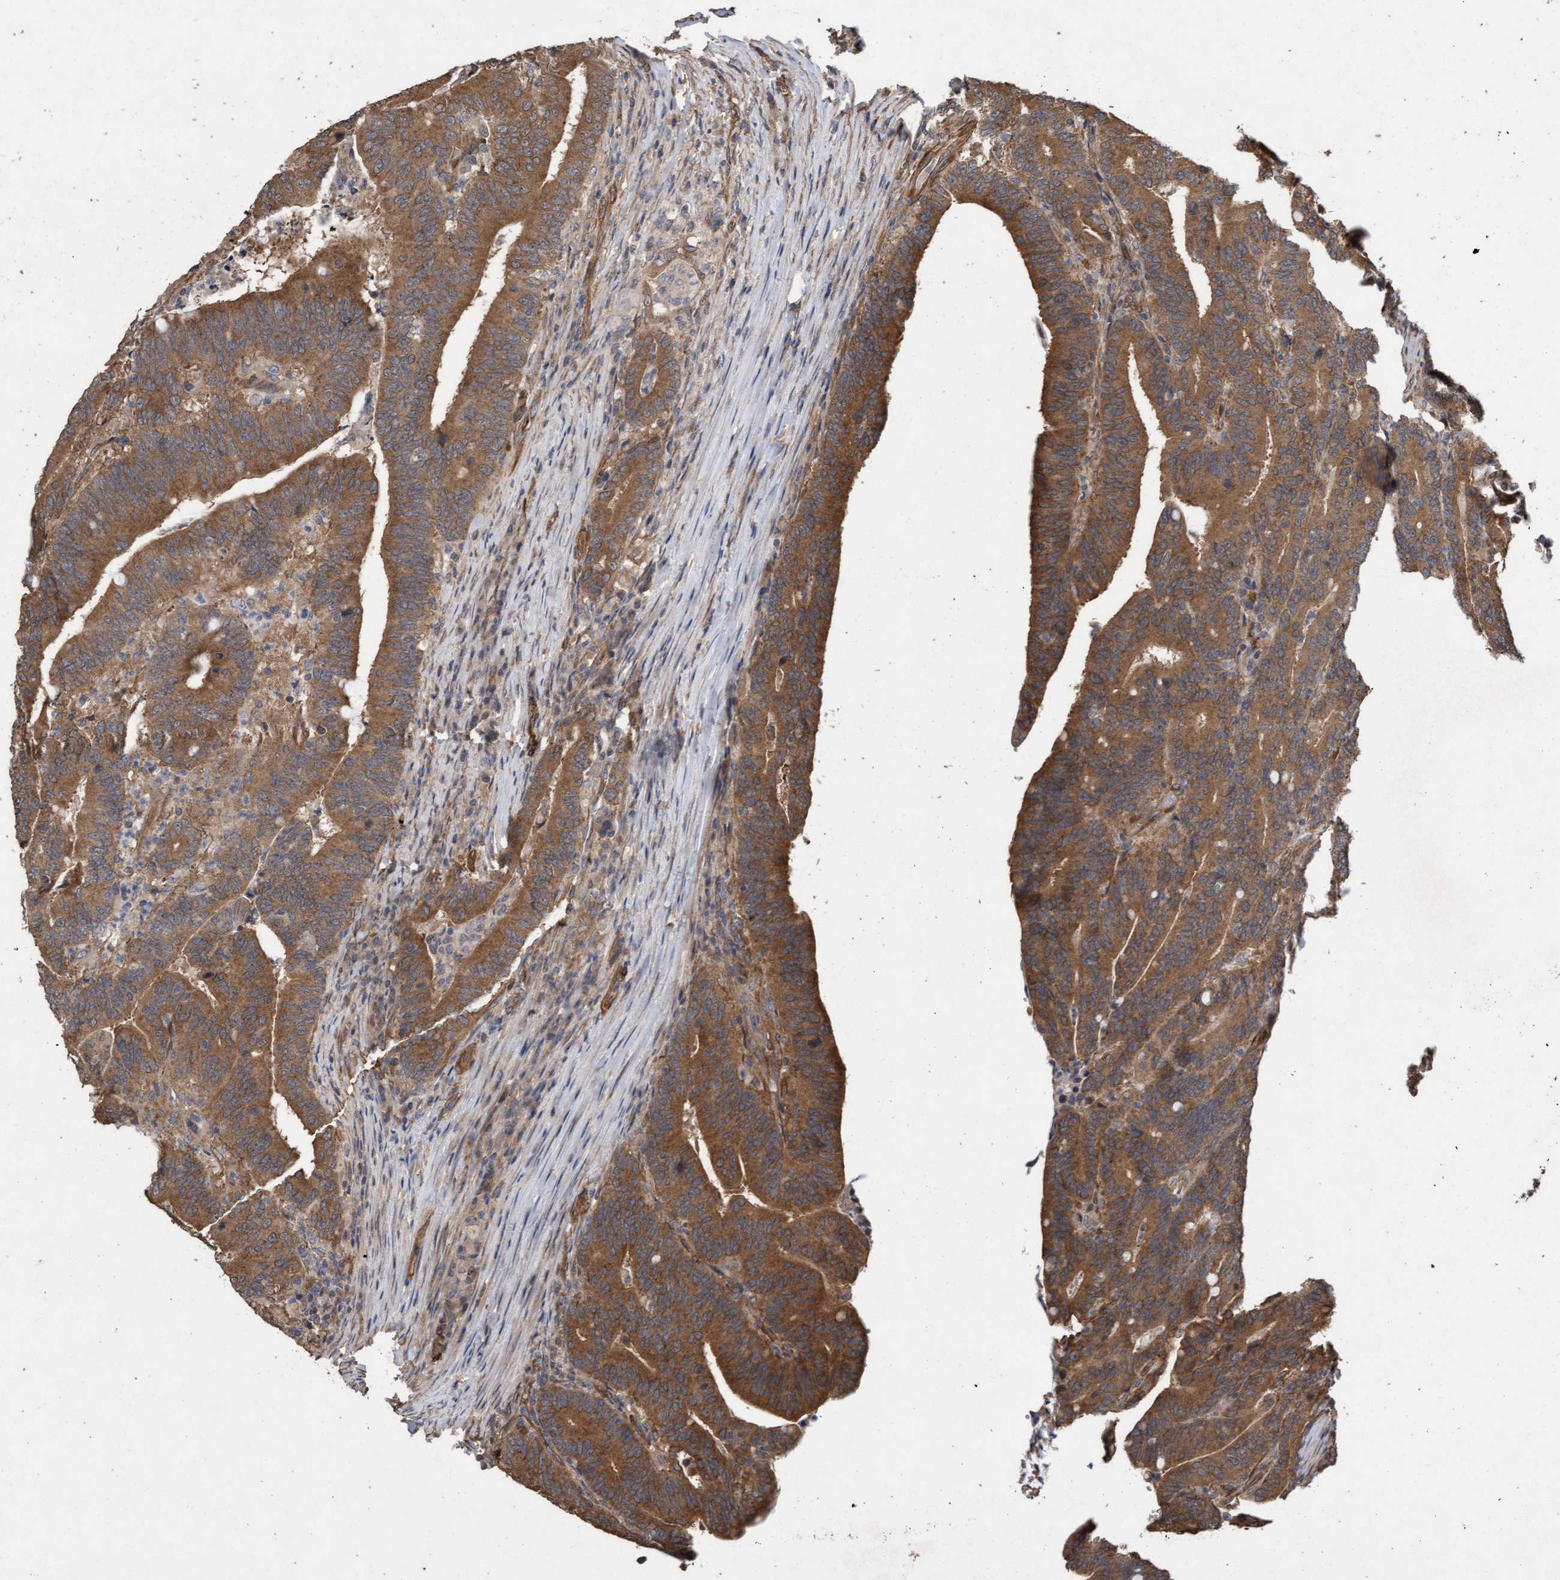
{"staining": {"intensity": "moderate", "quantity": ">75%", "location": "cytoplasmic/membranous"}, "tissue": "colorectal cancer", "cell_type": "Tumor cells", "image_type": "cancer", "snomed": [{"axis": "morphology", "description": "Adenocarcinoma, NOS"}, {"axis": "topography", "description": "Colon"}], "caption": "About >75% of tumor cells in colorectal adenocarcinoma exhibit moderate cytoplasmic/membranous protein positivity as visualized by brown immunohistochemical staining.", "gene": "CDC42EP4", "patient": {"sex": "female", "age": 66}}